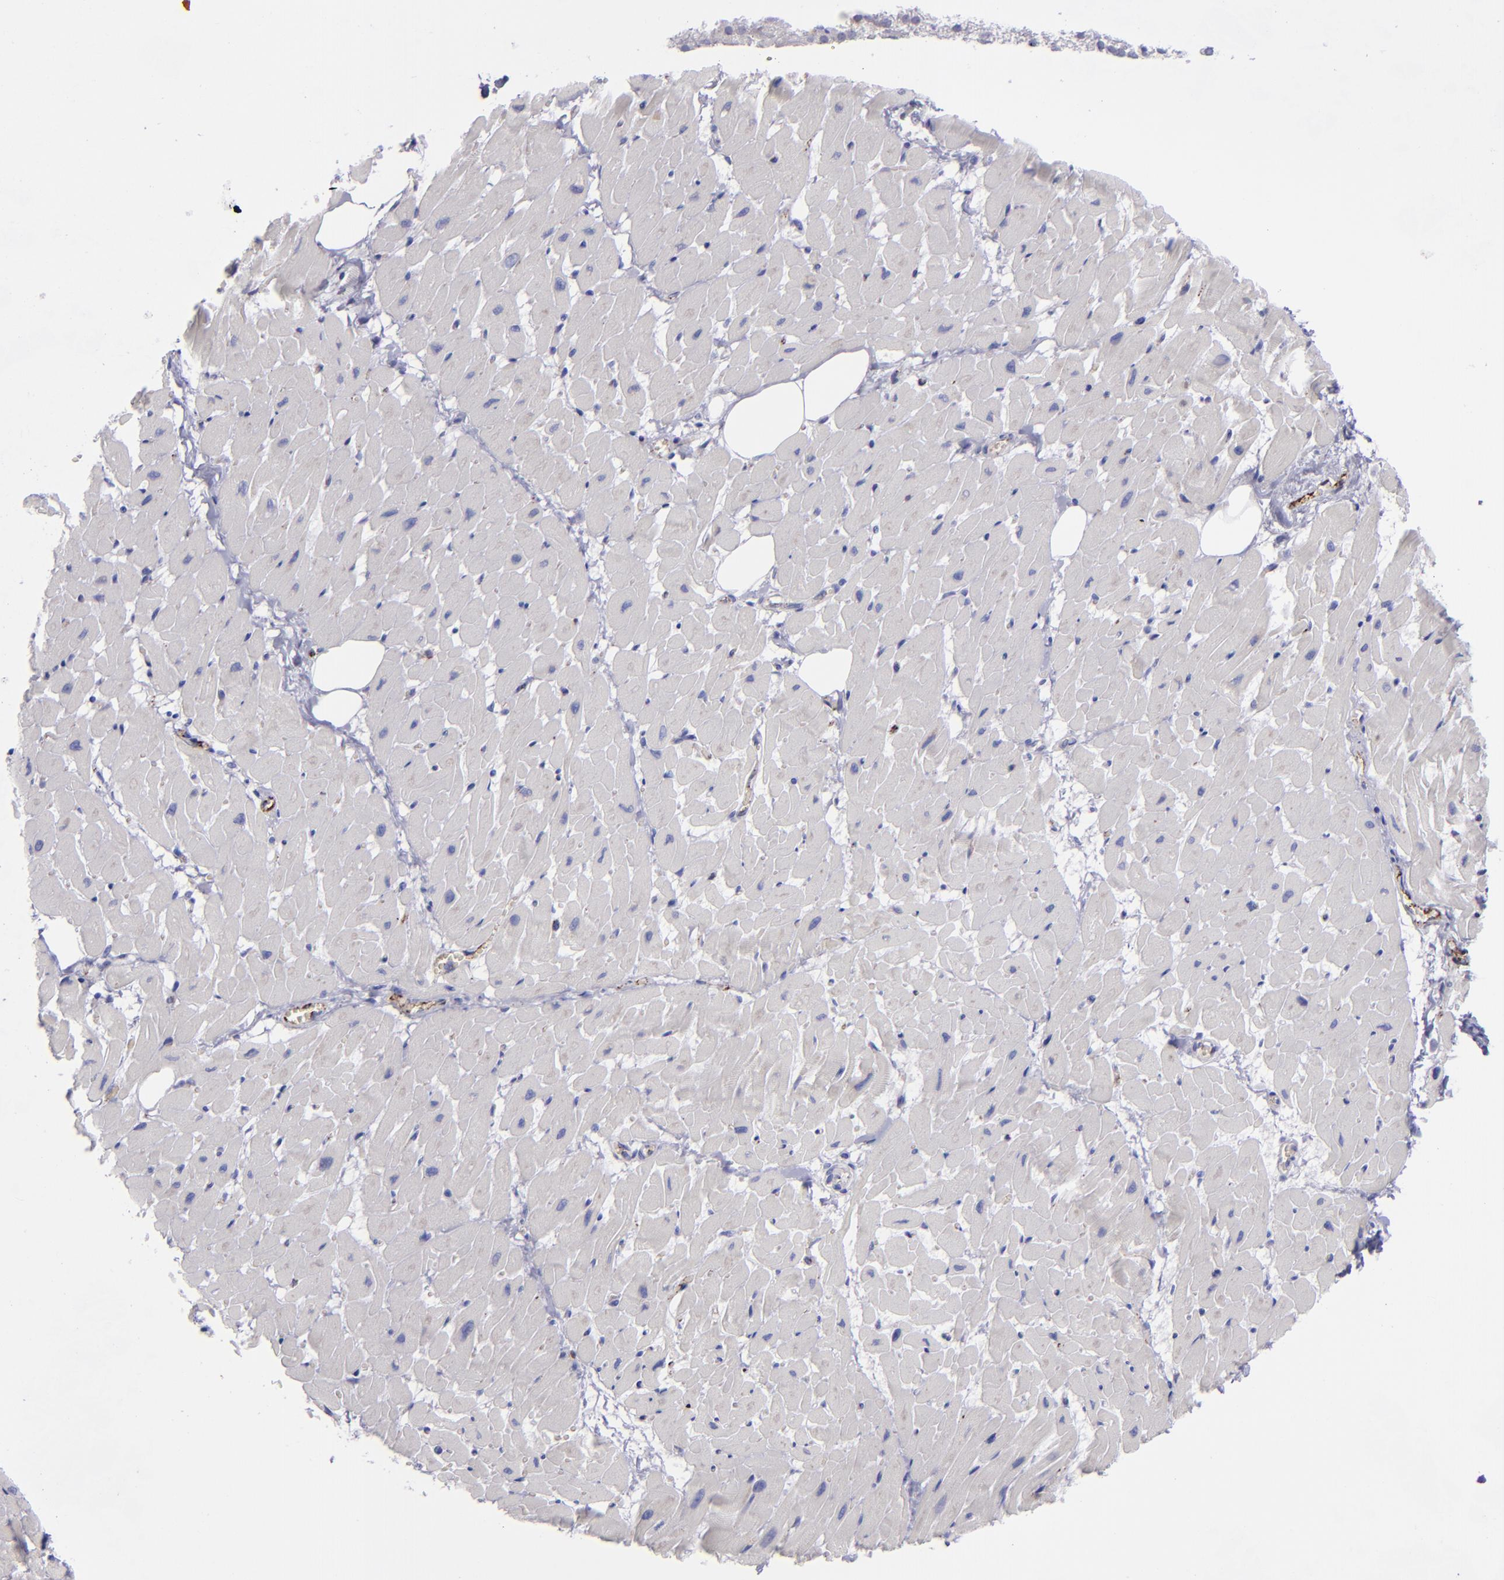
{"staining": {"intensity": "negative", "quantity": "none", "location": "none"}, "tissue": "heart muscle", "cell_type": "Cardiomyocytes", "image_type": "normal", "snomed": [{"axis": "morphology", "description": "Normal tissue, NOS"}, {"axis": "topography", "description": "Heart"}], "caption": "Cardiomyocytes show no significant protein expression in benign heart muscle. Brightfield microscopy of IHC stained with DAB (3,3'-diaminobenzidine) (brown) and hematoxylin (blue), captured at high magnification.", "gene": "CD27", "patient": {"sex": "female", "age": 19}}